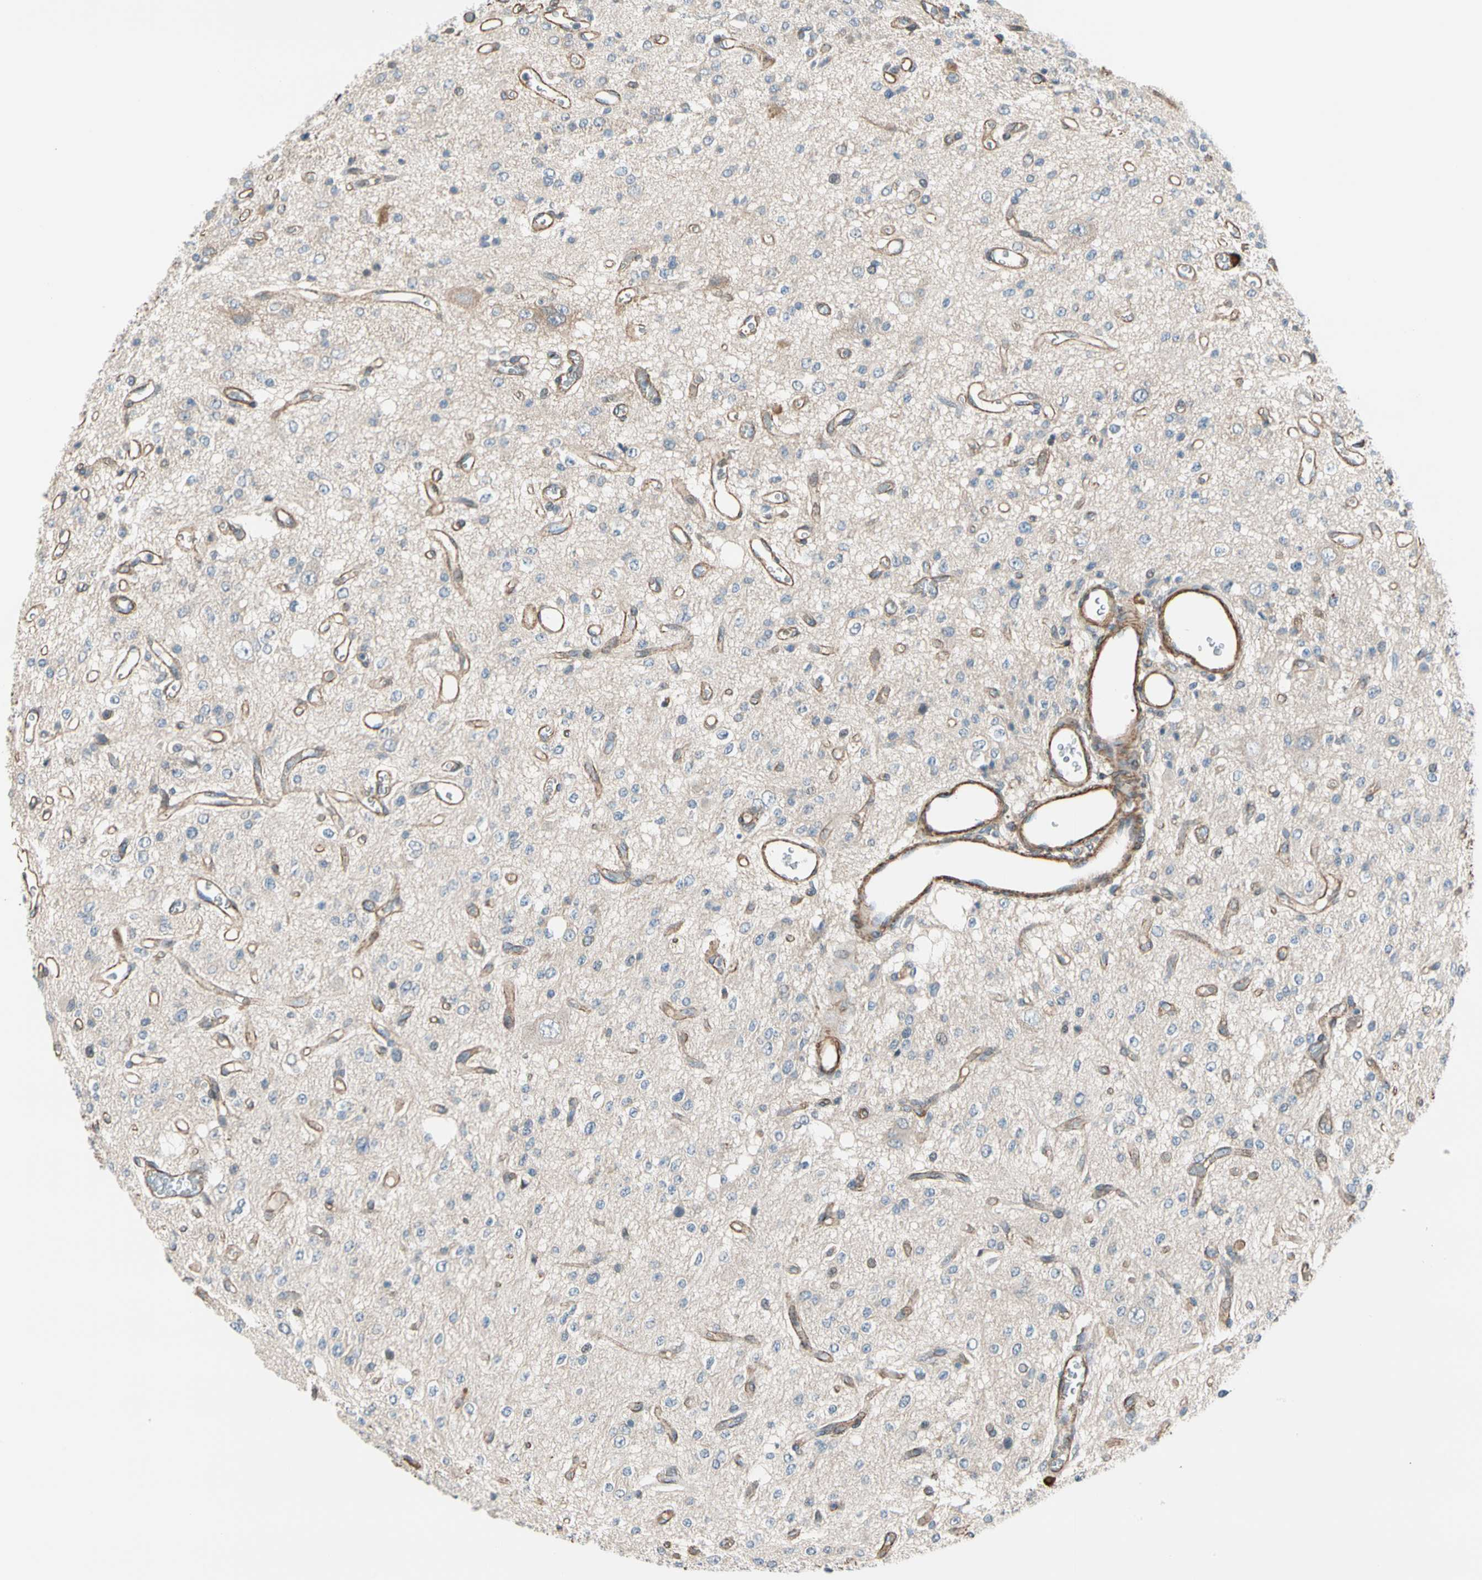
{"staining": {"intensity": "weak", "quantity": "<25%", "location": "cytoplasmic/membranous"}, "tissue": "glioma", "cell_type": "Tumor cells", "image_type": "cancer", "snomed": [{"axis": "morphology", "description": "Glioma, malignant, Low grade"}, {"axis": "topography", "description": "Brain"}], "caption": "Image shows no significant protein expression in tumor cells of glioma. (DAB (3,3'-diaminobenzidine) IHC with hematoxylin counter stain).", "gene": "LIMK2", "patient": {"sex": "male", "age": 38}}